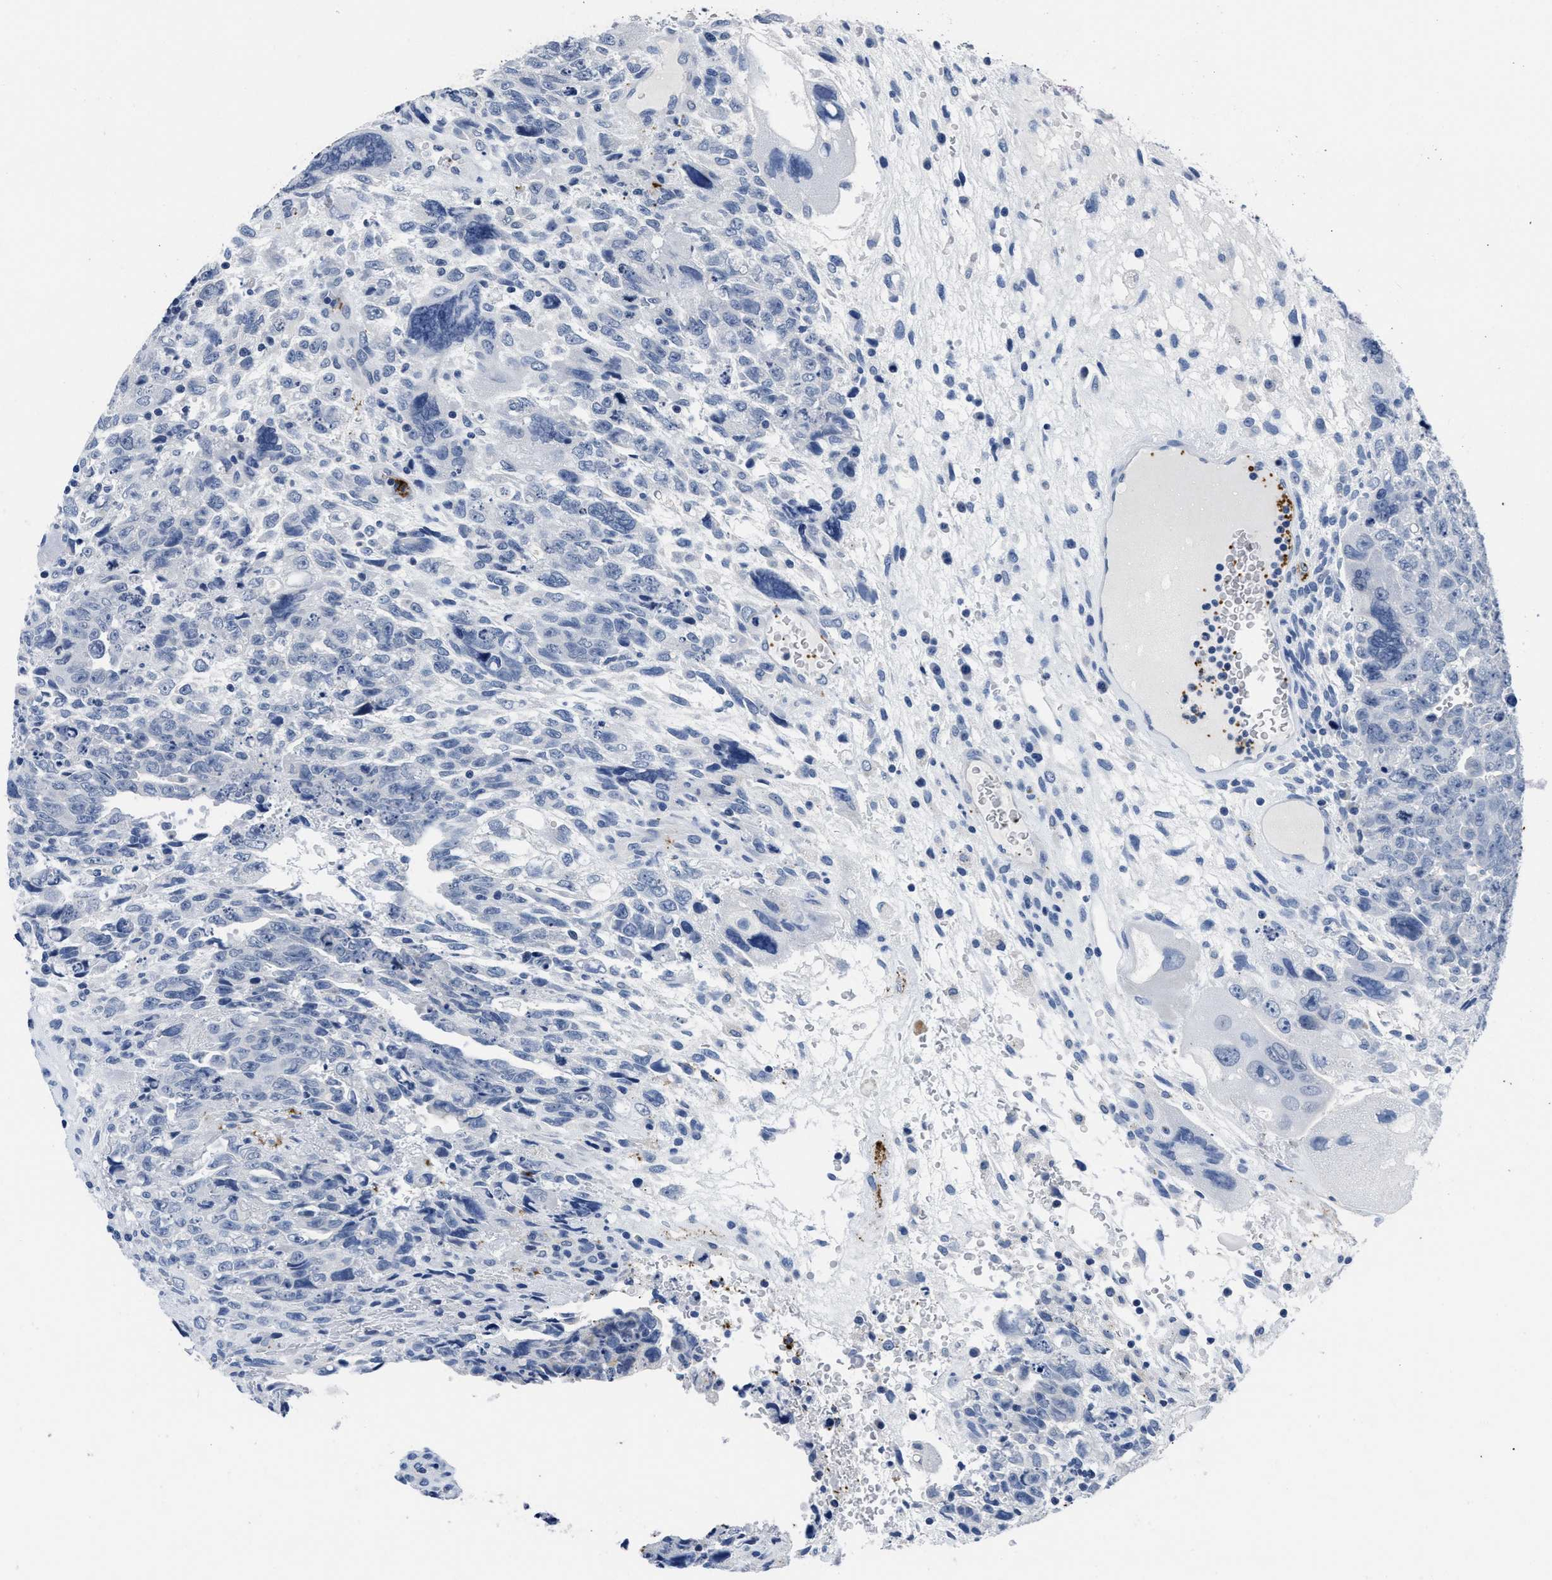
{"staining": {"intensity": "negative", "quantity": "none", "location": "none"}, "tissue": "testis cancer", "cell_type": "Tumor cells", "image_type": "cancer", "snomed": [{"axis": "morphology", "description": "Carcinoma, Embryonal, NOS"}, {"axis": "topography", "description": "Testis"}], "caption": "DAB (3,3'-diaminobenzidine) immunohistochemical staining of testis embryonal carcinoma exhibits no significant positivity in tumor cells.", "gene": "ITGA2B", "patient": {"sex": "male", "age": 28}}